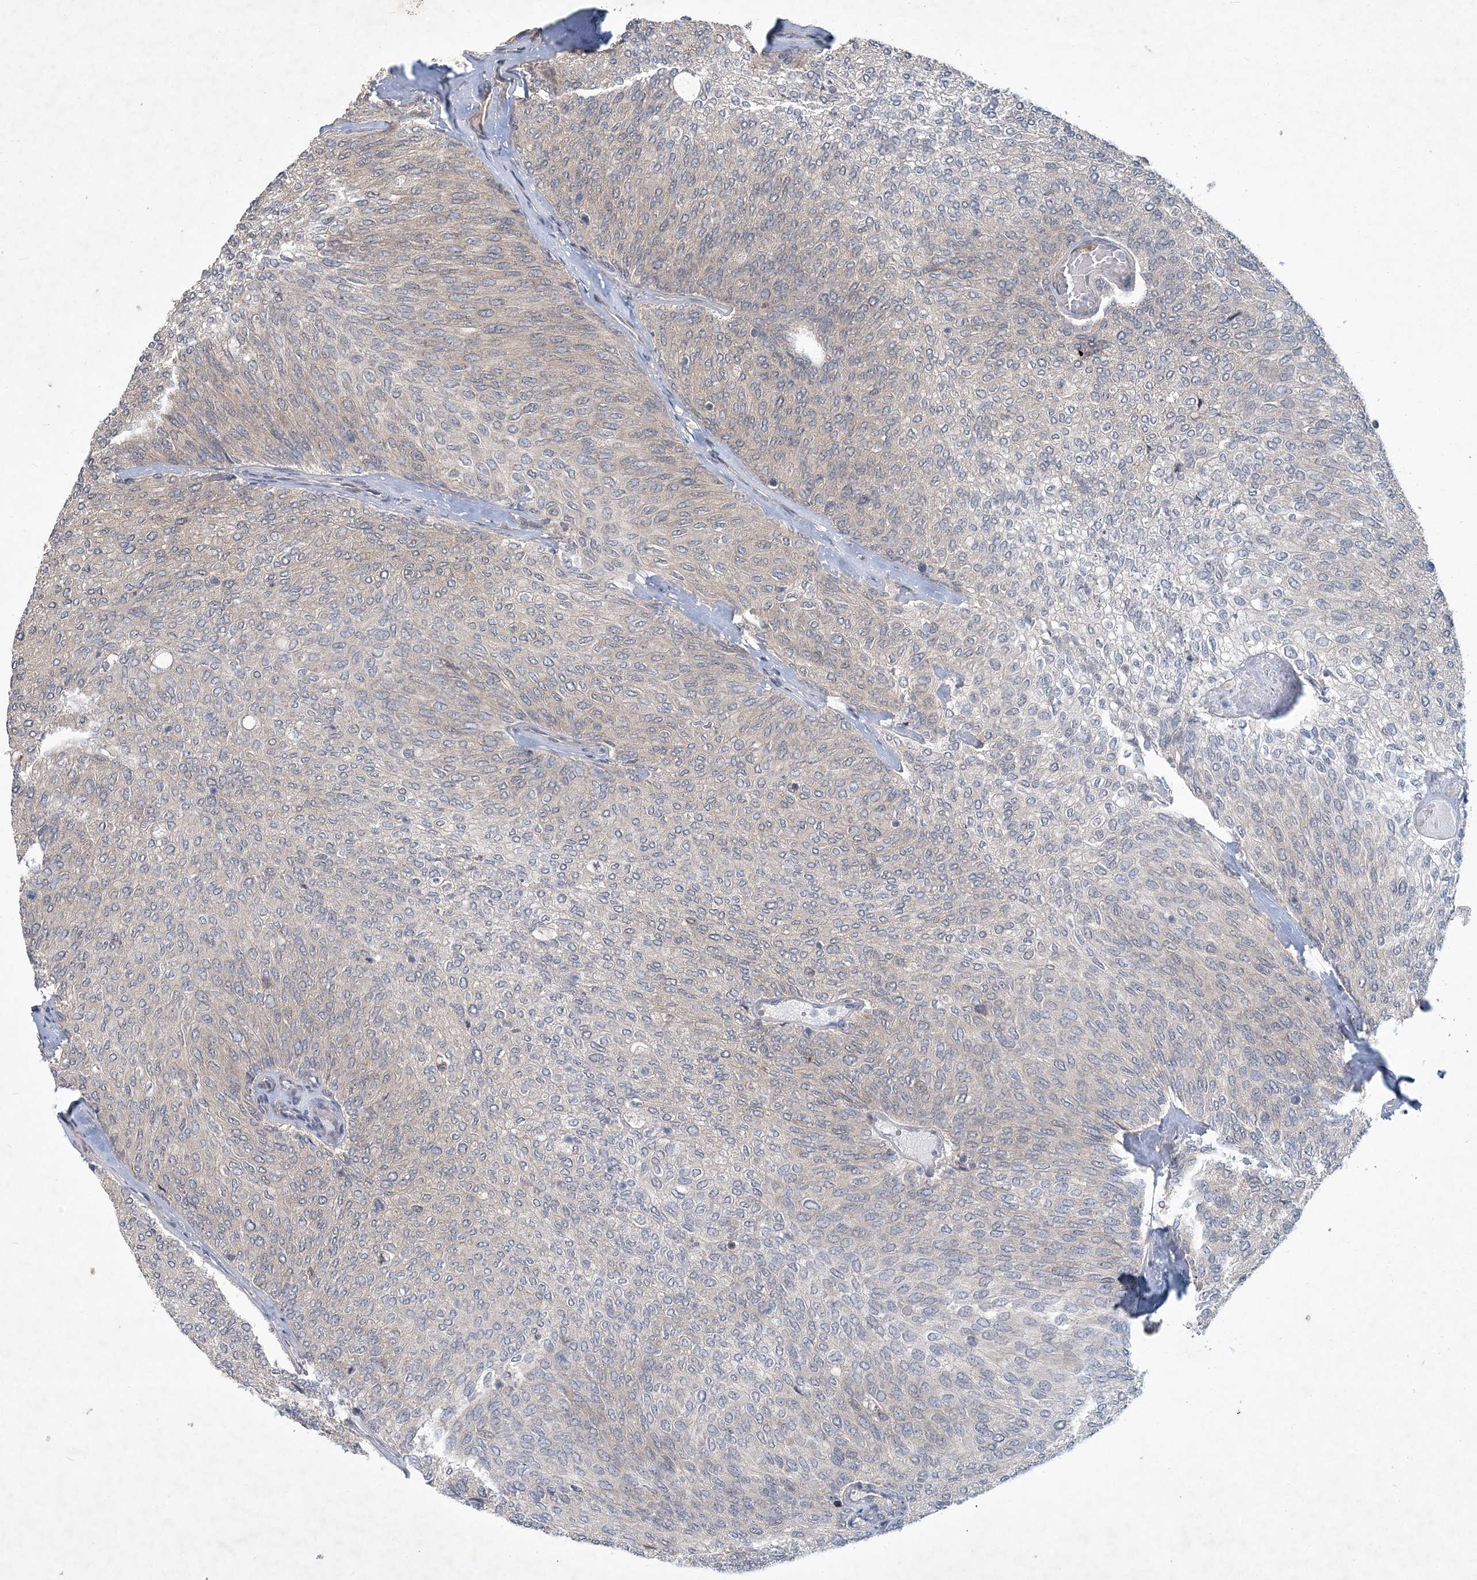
{"staining": {"intensity": "negative", "quantity": "none", "location": "none"}, "tissue": "urothelial cancer", "cell_type": "Tumor cells", "image_type": "cancer", "snomed": [{"axis": "morphology", "description": "Urothelial carcinoma, Low grade"}, {"axis": "topography", "description": "Urinary bladder"}], "caption": "An image of urothelial cancer stained for a protein exhibits no brown staining in tumor cells.", "gene": "RNF25", "patient": {"sex": "female", "age": 79}}